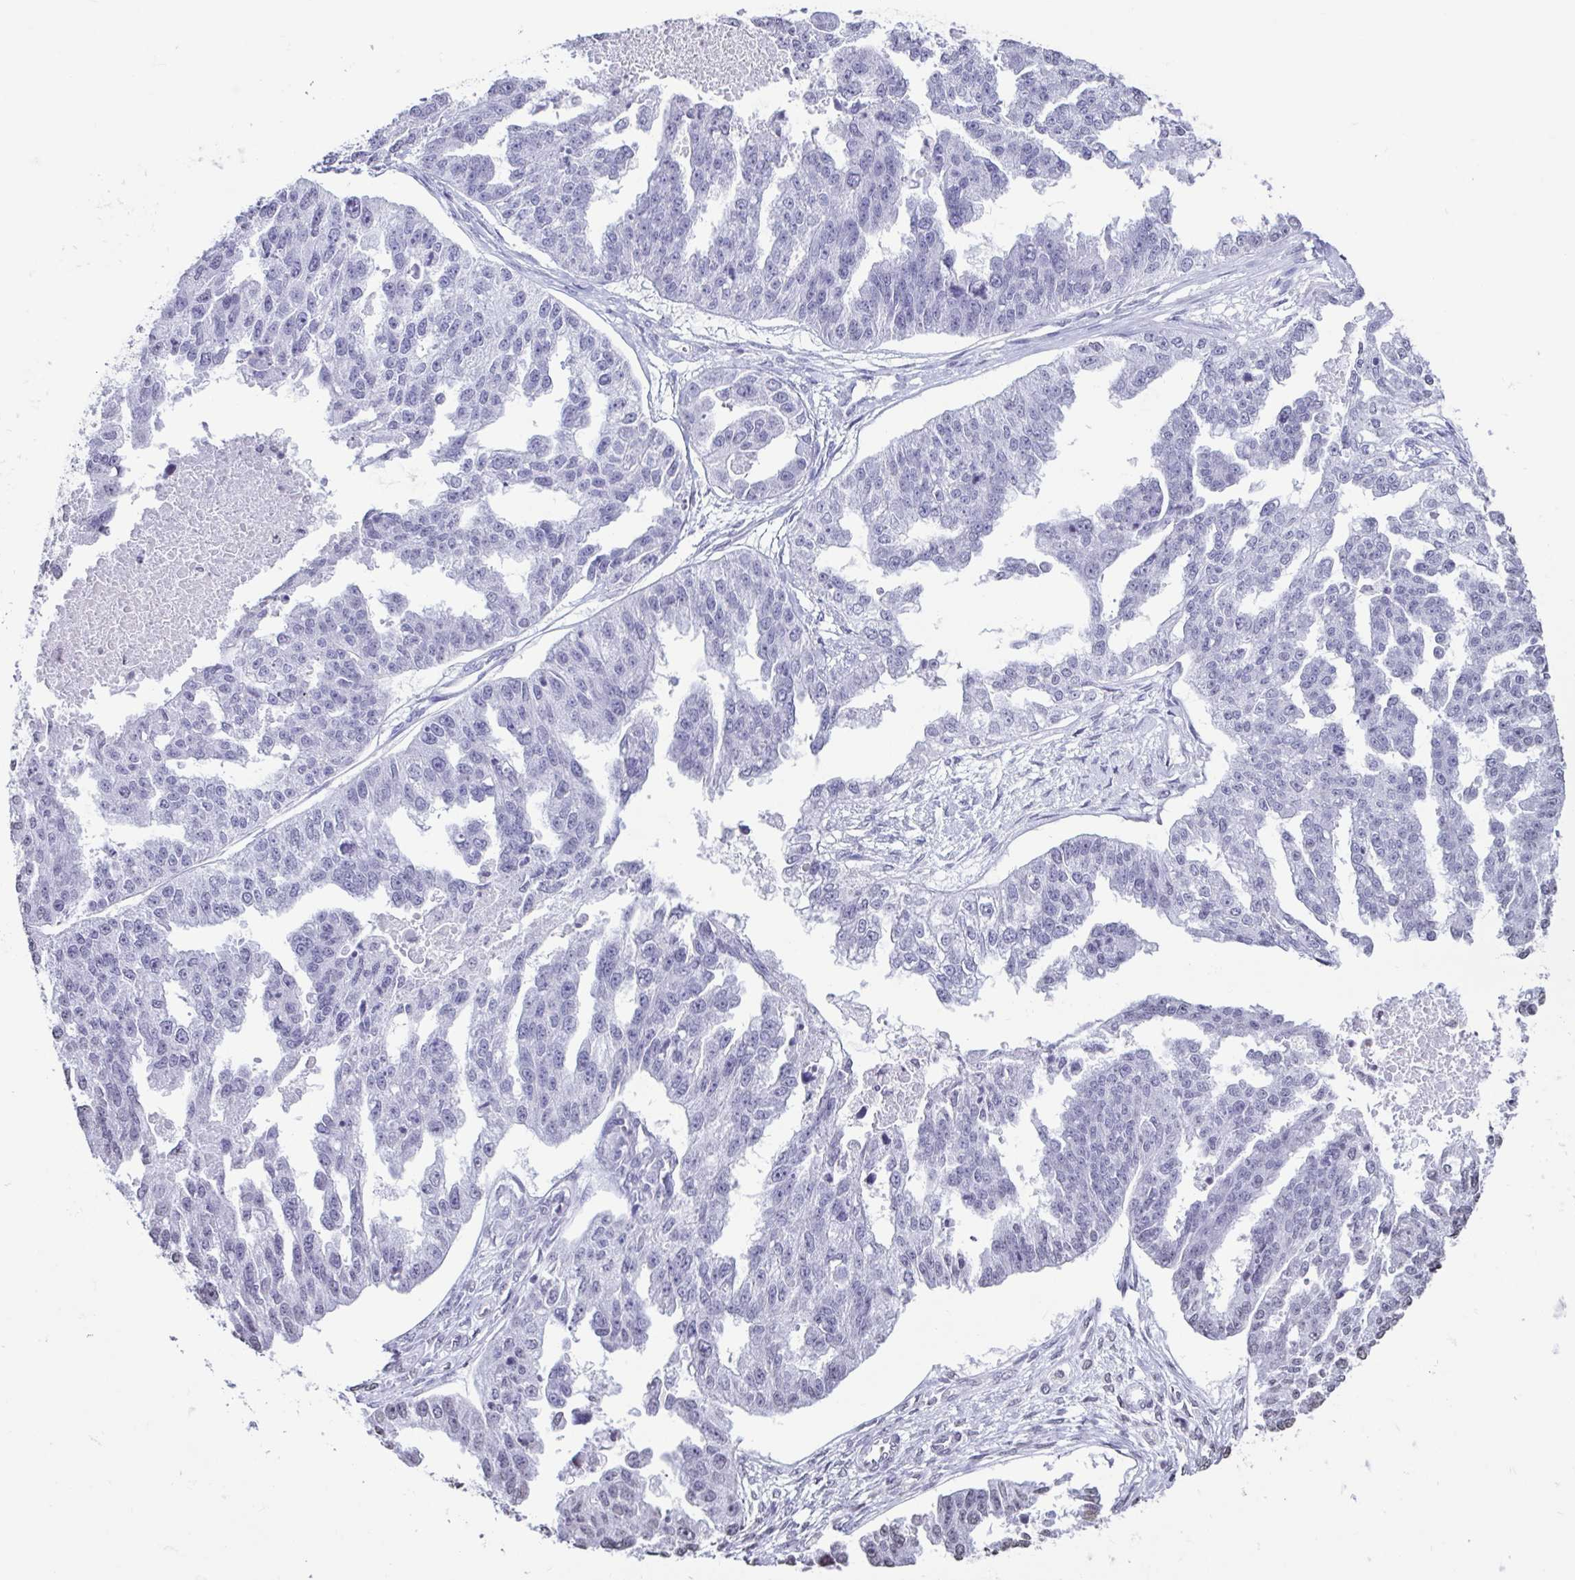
{"staining": {"intensity": "negative", "quantity": "none", "location": "none"}, "tissue": "ovarian cancer", "cell_type": "Tumor cells", "image_type": "cancer", "snomed": [{"axis": "morphology", "description": "Cystadenocarcinoma, serous, NOS"}, {"axis": "topography", "description": "Ovary"}], "caption": "Immunohistochemical staining of serous cystadenocarcinoma (ovarian) demonstrates no significant staining in tumor cells.", "gene": "VCY1B", "patient": {"sex": "female", "age": 58}}